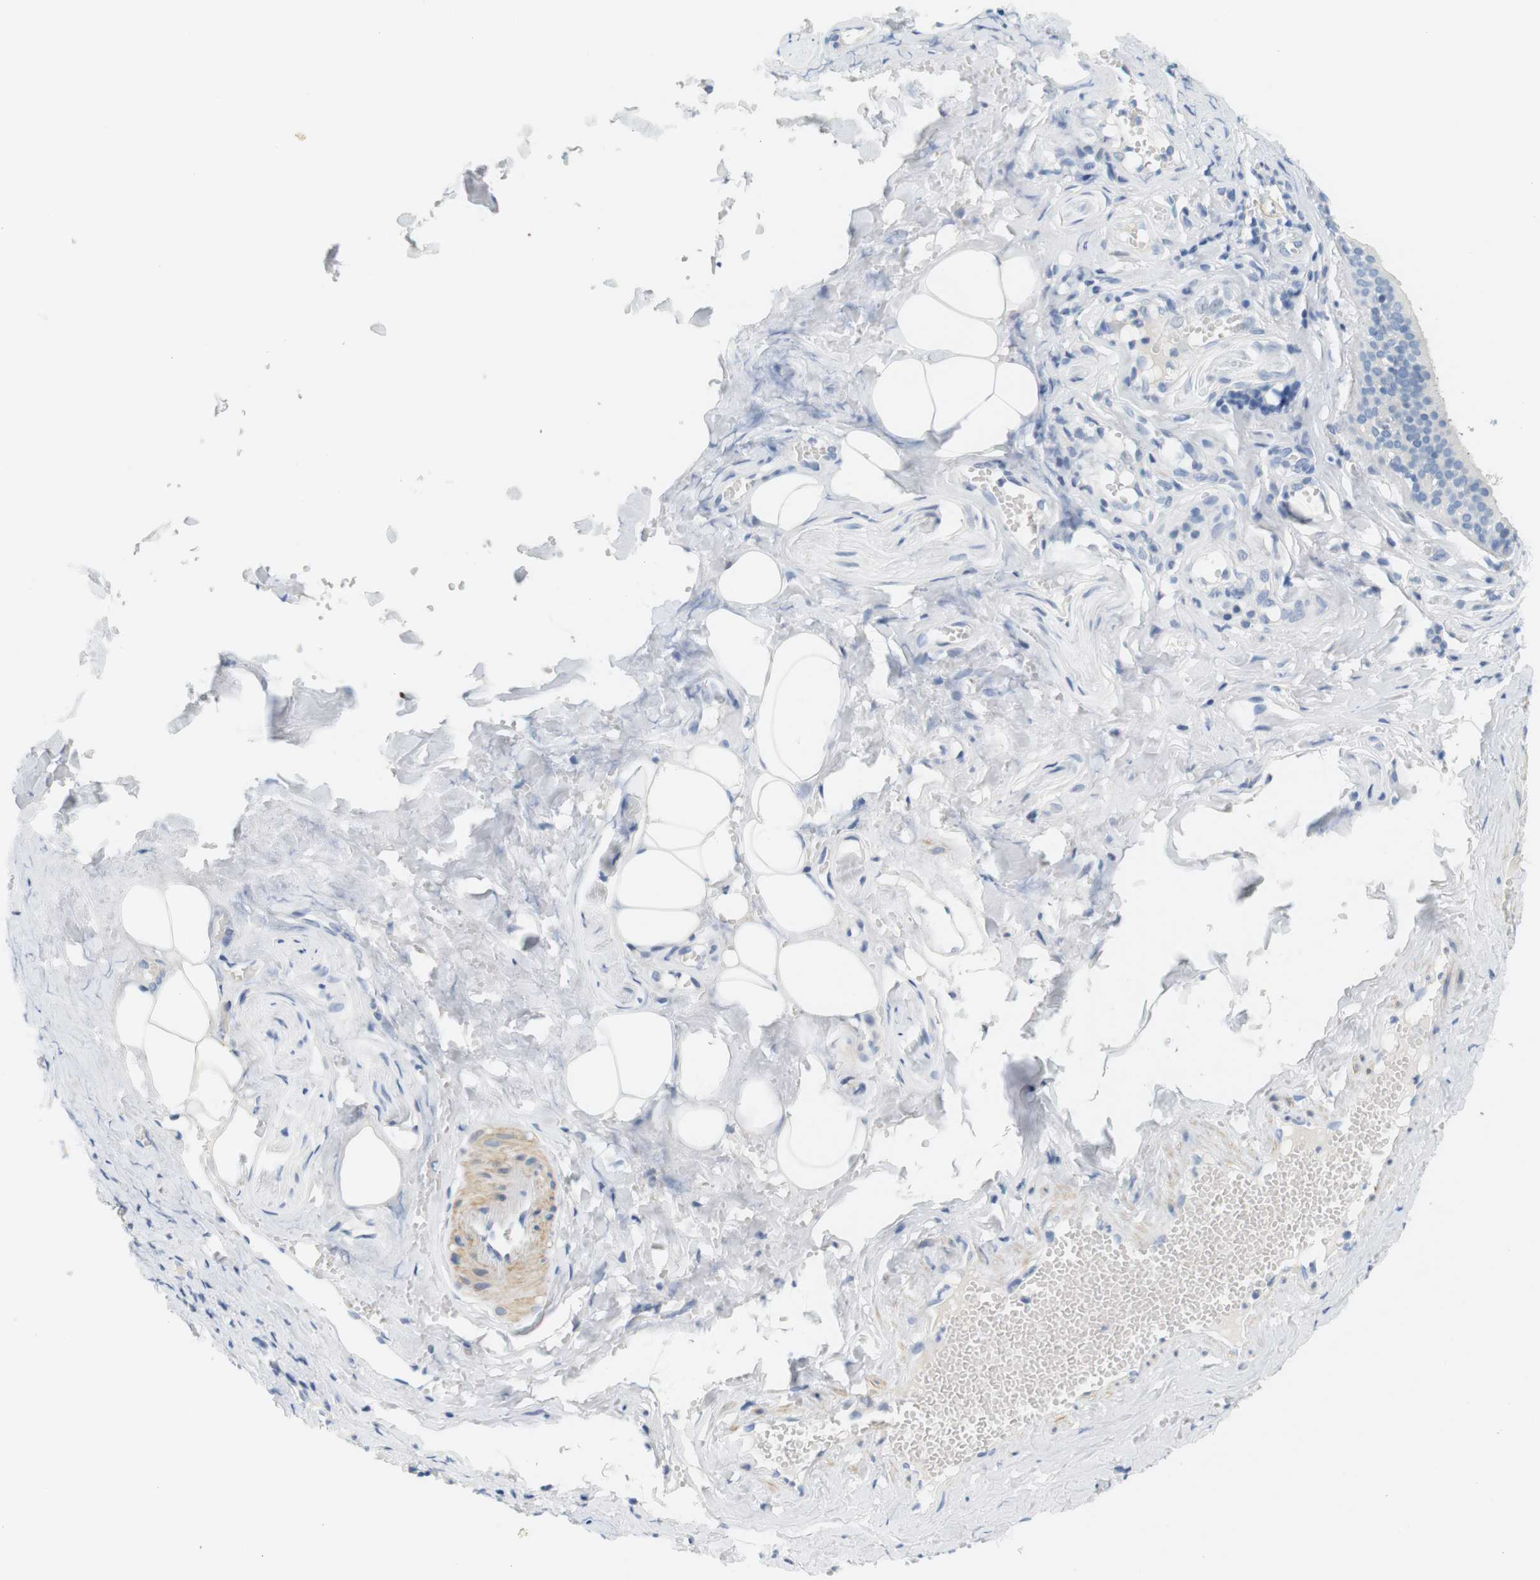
{"staining": {"intensity": "weak", "quantity": "<25%", "location": "cytoplasmic/membranous"}, "tissue": "salivary gland", "cell_type": "Glandular cells", "image_type": "normal", "snomed": [{"axis": "morphology", "description": "Normal tissue, NOS"}, {"axis": "topography", "description": "Salivary gland"}], "caption": "Glandular cells show no significant protein expression in unremarkable salivary gland.", "gene": "HRH2", "patient": {"sex": "male", "age": 62}}